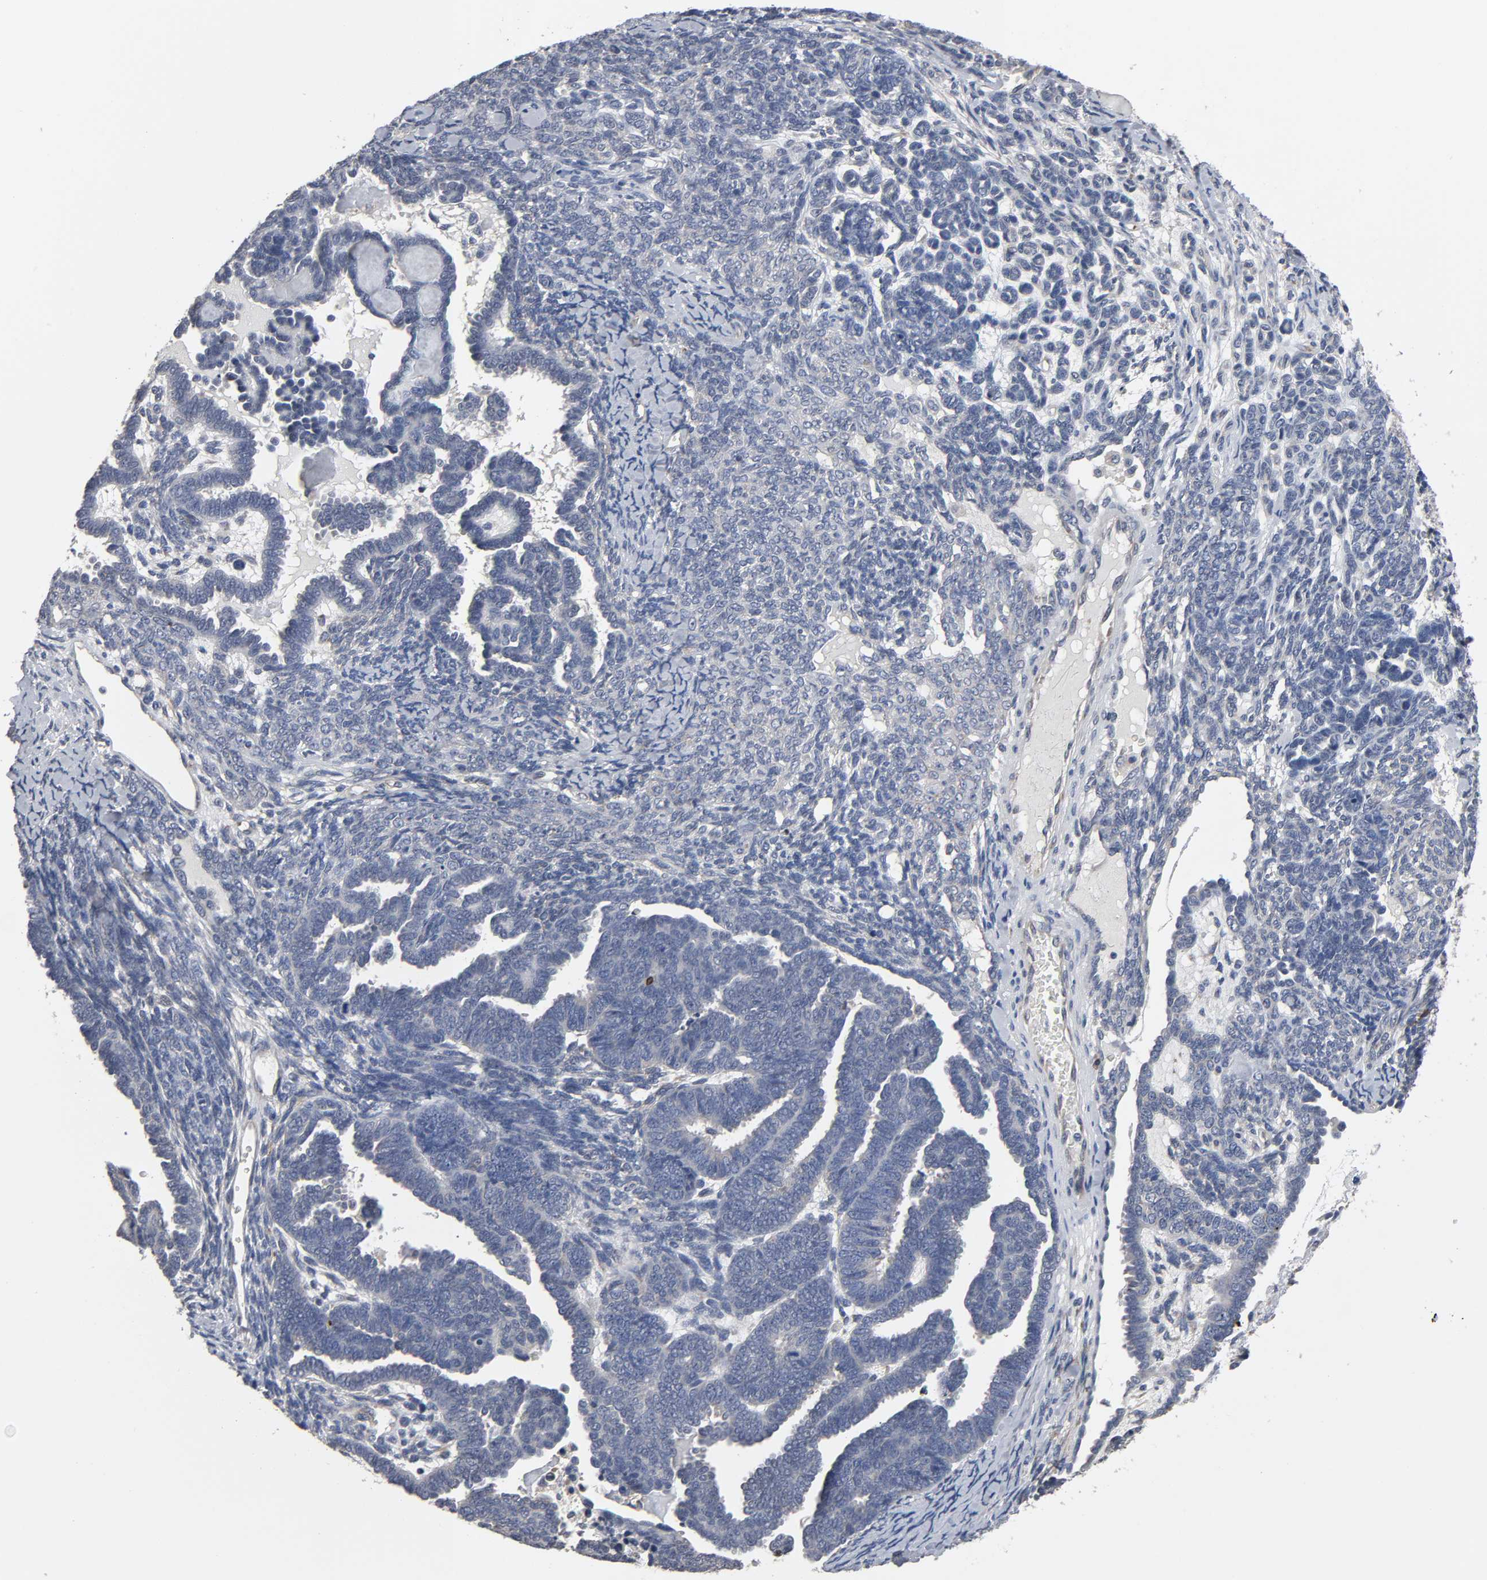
{"staining": {"intensity": "negative", "quantity": "none", "location": "none"}, "tissue": "endometrial cancer", "cell_type": "Tumor cells", "image_type": "cancer", "snomed": [{"axis": "morphology", "description": "Neoplasm, malignant, NOS"}, {"axis": "topography", "description": "Endometrium"}], "caption": "High power microscopy micrograph of an immunohistochemistry (IHC) micrograph of malignant neoplasm (endometrial), revealing no significant staining in tumor cells.", "gene": "HDLBP", "patient": {"sex": "female", "age": 74}}